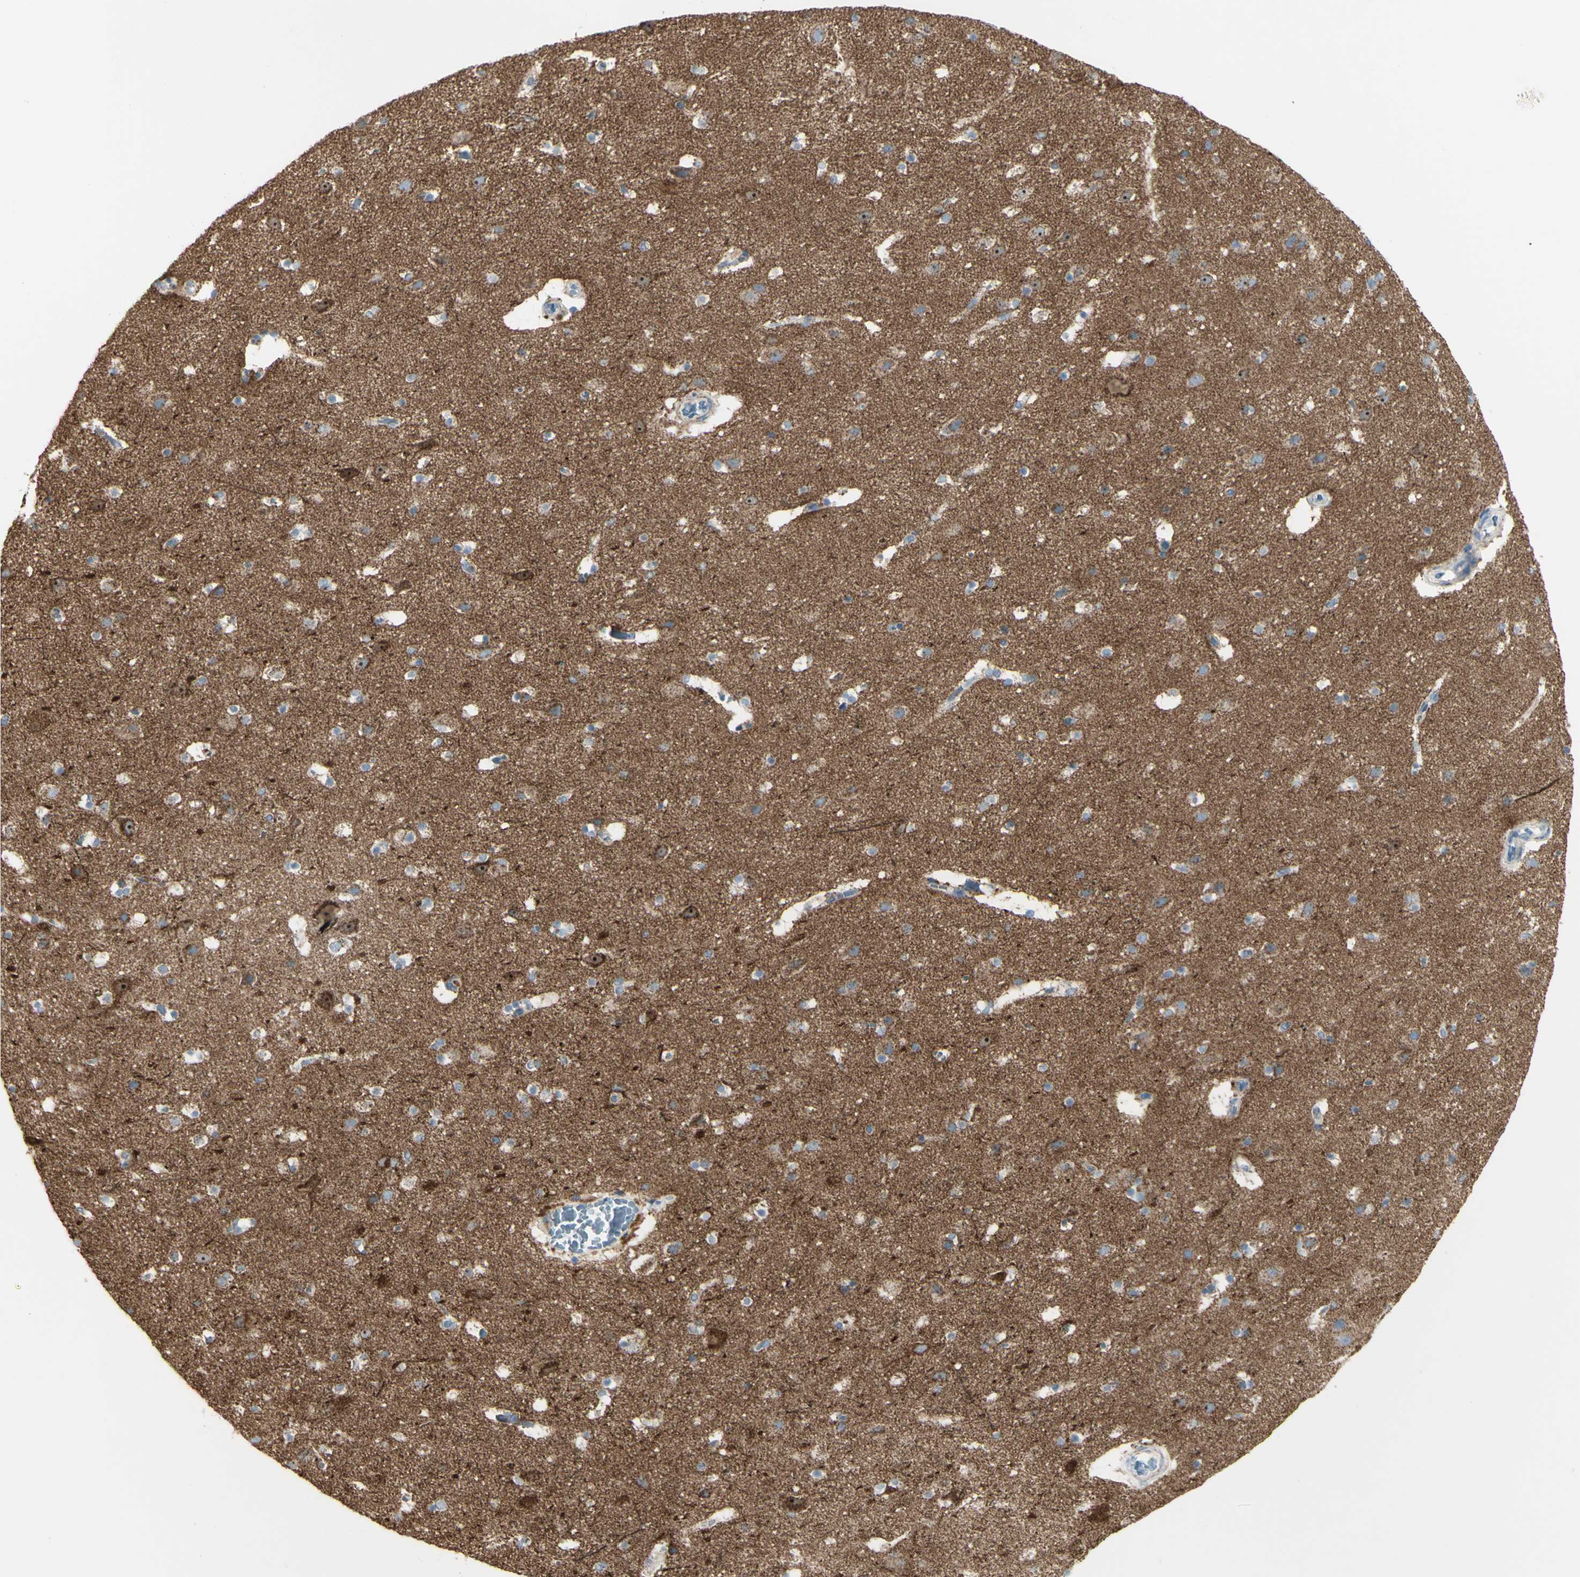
{"staining": {"intensity": "weak", "quantity": ">75%", "location": "cytoplasmic/membranous"}, "tissue": "cerebral cortex", "cell_type": "Endothelial cells", "image_type": "normal", "snomed": [{"axis": "morphology", "description": "Normal tissue, NOS"}, {"axis": "topography", "description": "Cerebral cortex"}], "caption": "This is an image of immunohistochemistry (IHC) staining of unremarkable cerebral cortex, which shows weak expression in the cytoplasmic/membranous of endothelial cells.", "gene": "CNTNAP1", "patient": {"sex": "male", "age": 45}}